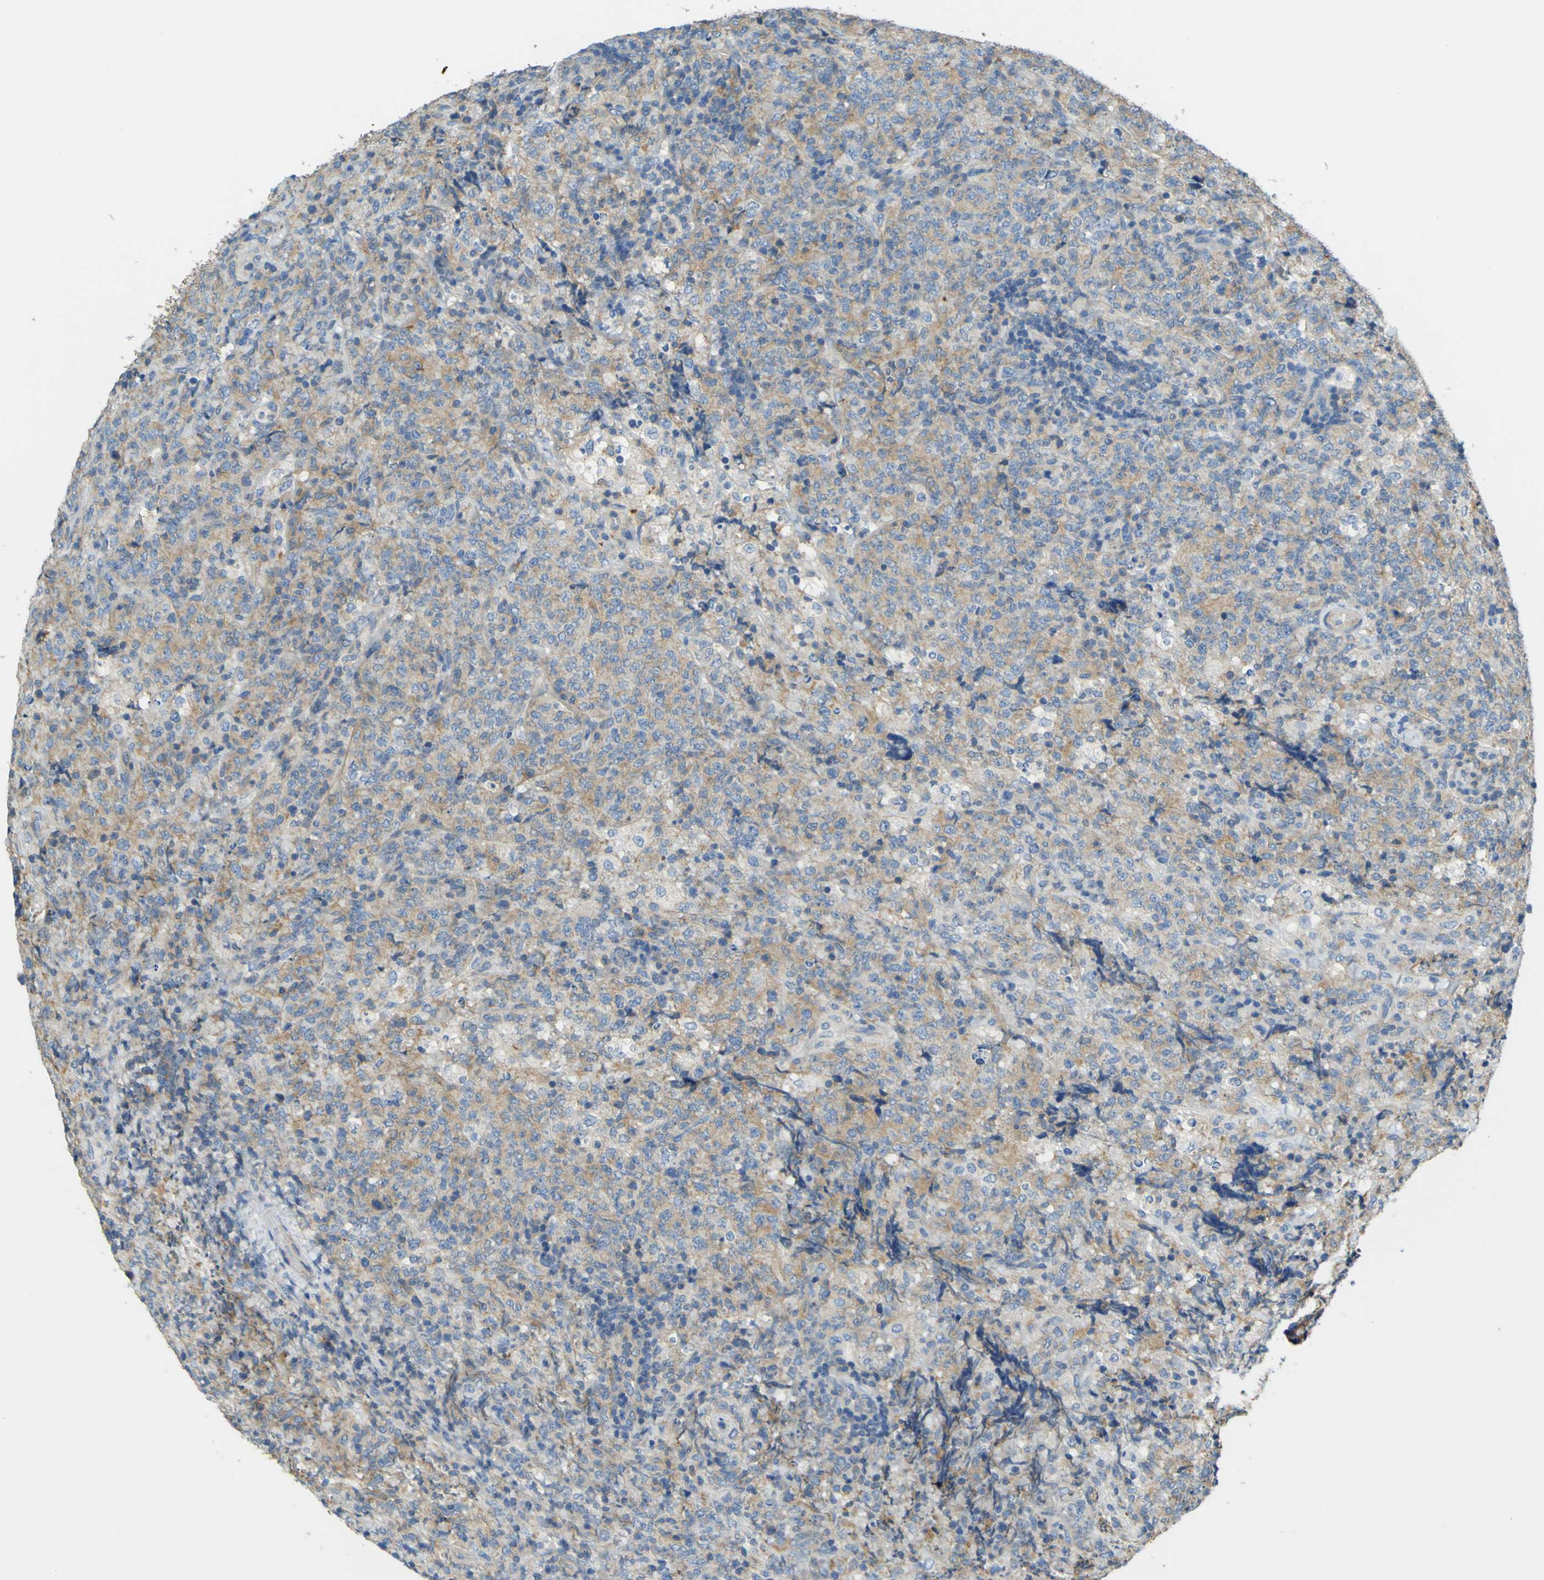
{"staining": {"intensity": "weak", "quantity": "25%-75%", "location": "cytoplasmic/membranous"}, "tissue": "lymphoma", "cell_type": "Tumor cells", "image_type": "cancer", "snomed": [{"axis": "morphology", "description": "Malignant lymphoma, non-Hodgkin's type, High grade"}, {"axis": "topography", "description": "Tonsil"}], "caption": "IHC (DAB) staining of human high-grade malignant lymphoma, non-Hodgkin's type shows weak cytoplasmic/membranous protein positivity in about 25%-75% of tumor cells.", "gene": "OGN", "patient": {"sex": "female", "age": 36}}